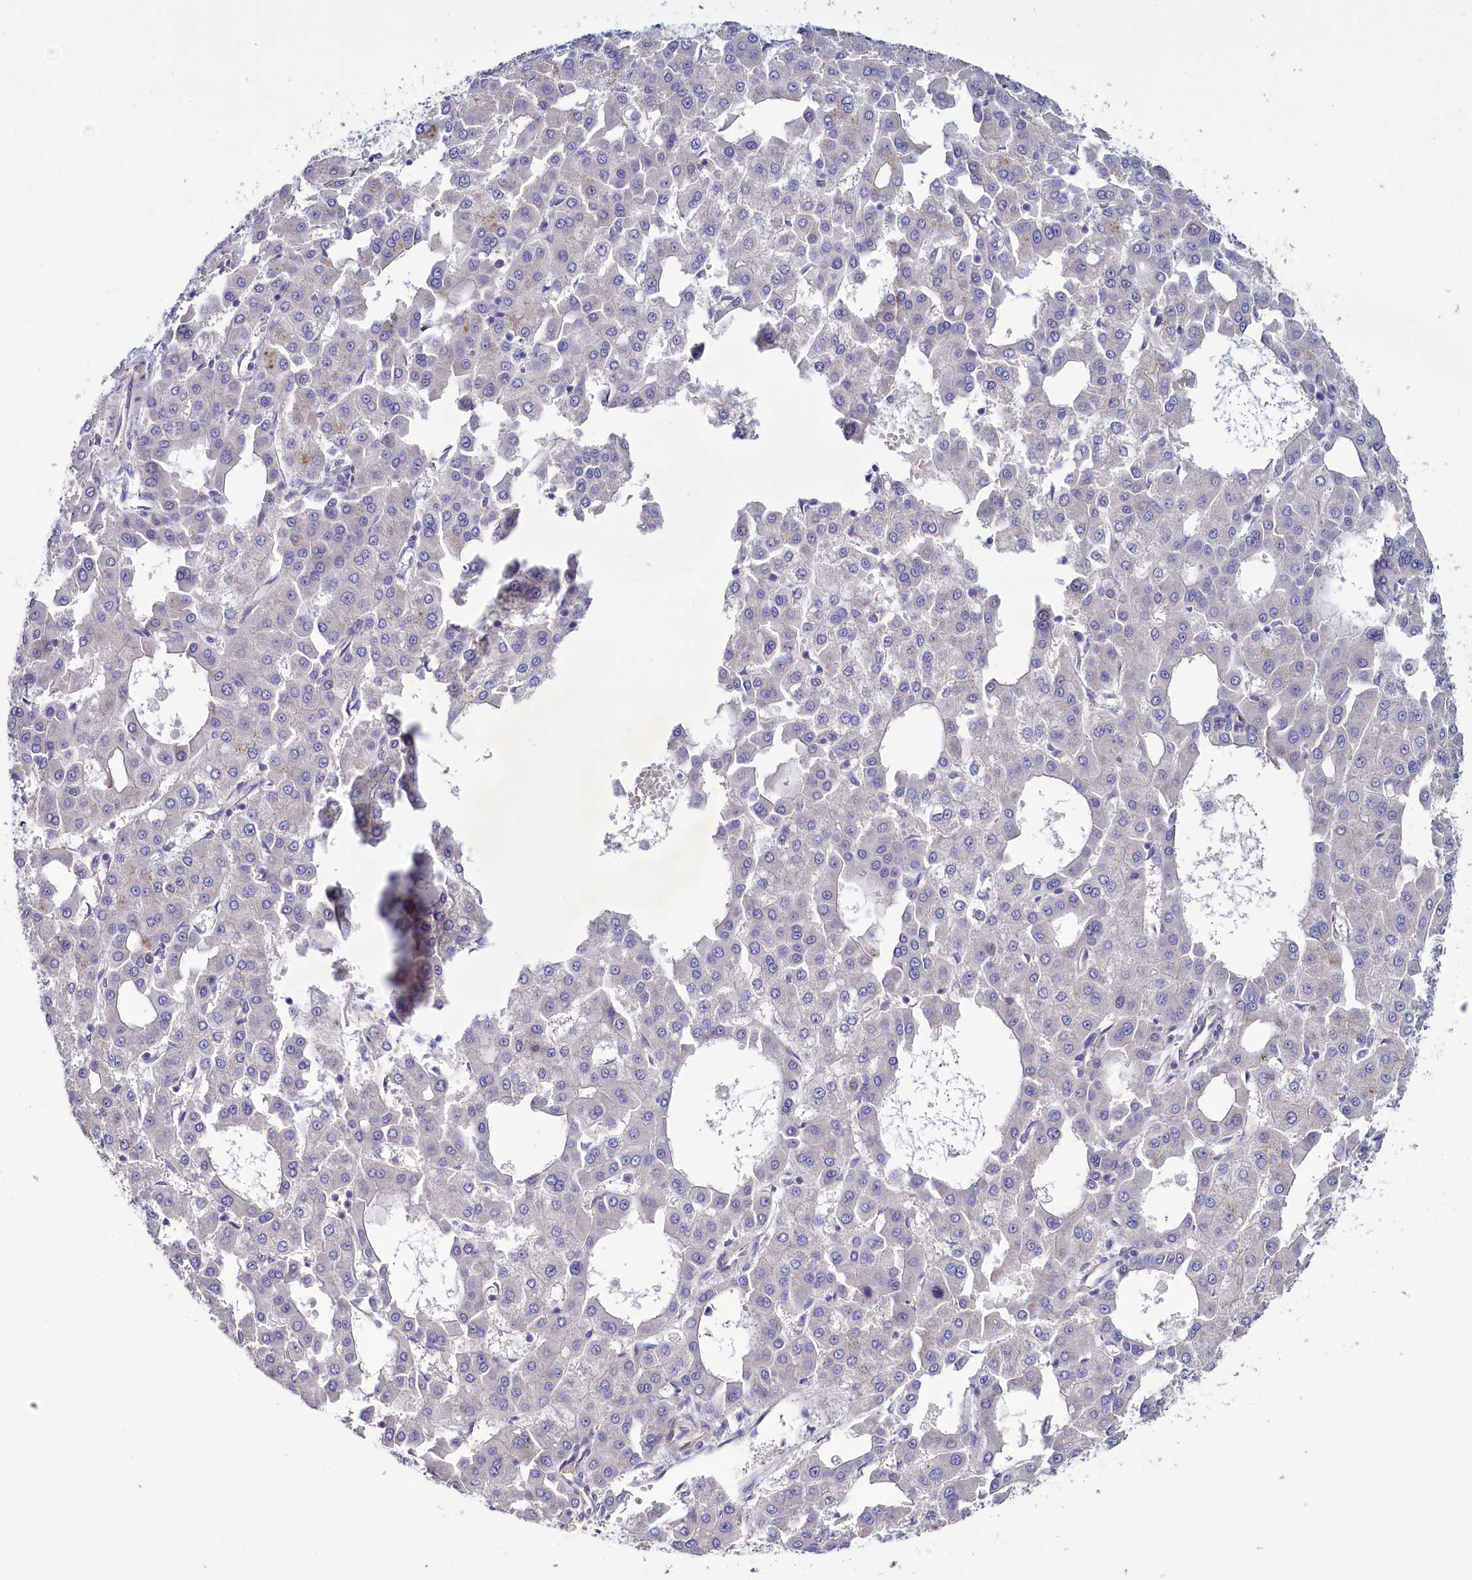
{"staining": {"intensity": "negative", "quantity": "none", "location": "none"}, "tissue": "liver cancer", "cell_type": "Tumor cells", "image_type": "cancer", "snomed": [{"axis": "morphology", "description": "Carcinoma, Hepatocellular, NOS"}, {"axis": "topography", "description": "Liver"}], "caption": "Liver hepatocellular carcinoma was stained to show a protein in brown. There is no significant expression in tumor cells. (DAB IHC visualized using brightfield microscopy, high magnification).", "gene": "FAM111B", "patient": {"sex": "male", "age": 47}}